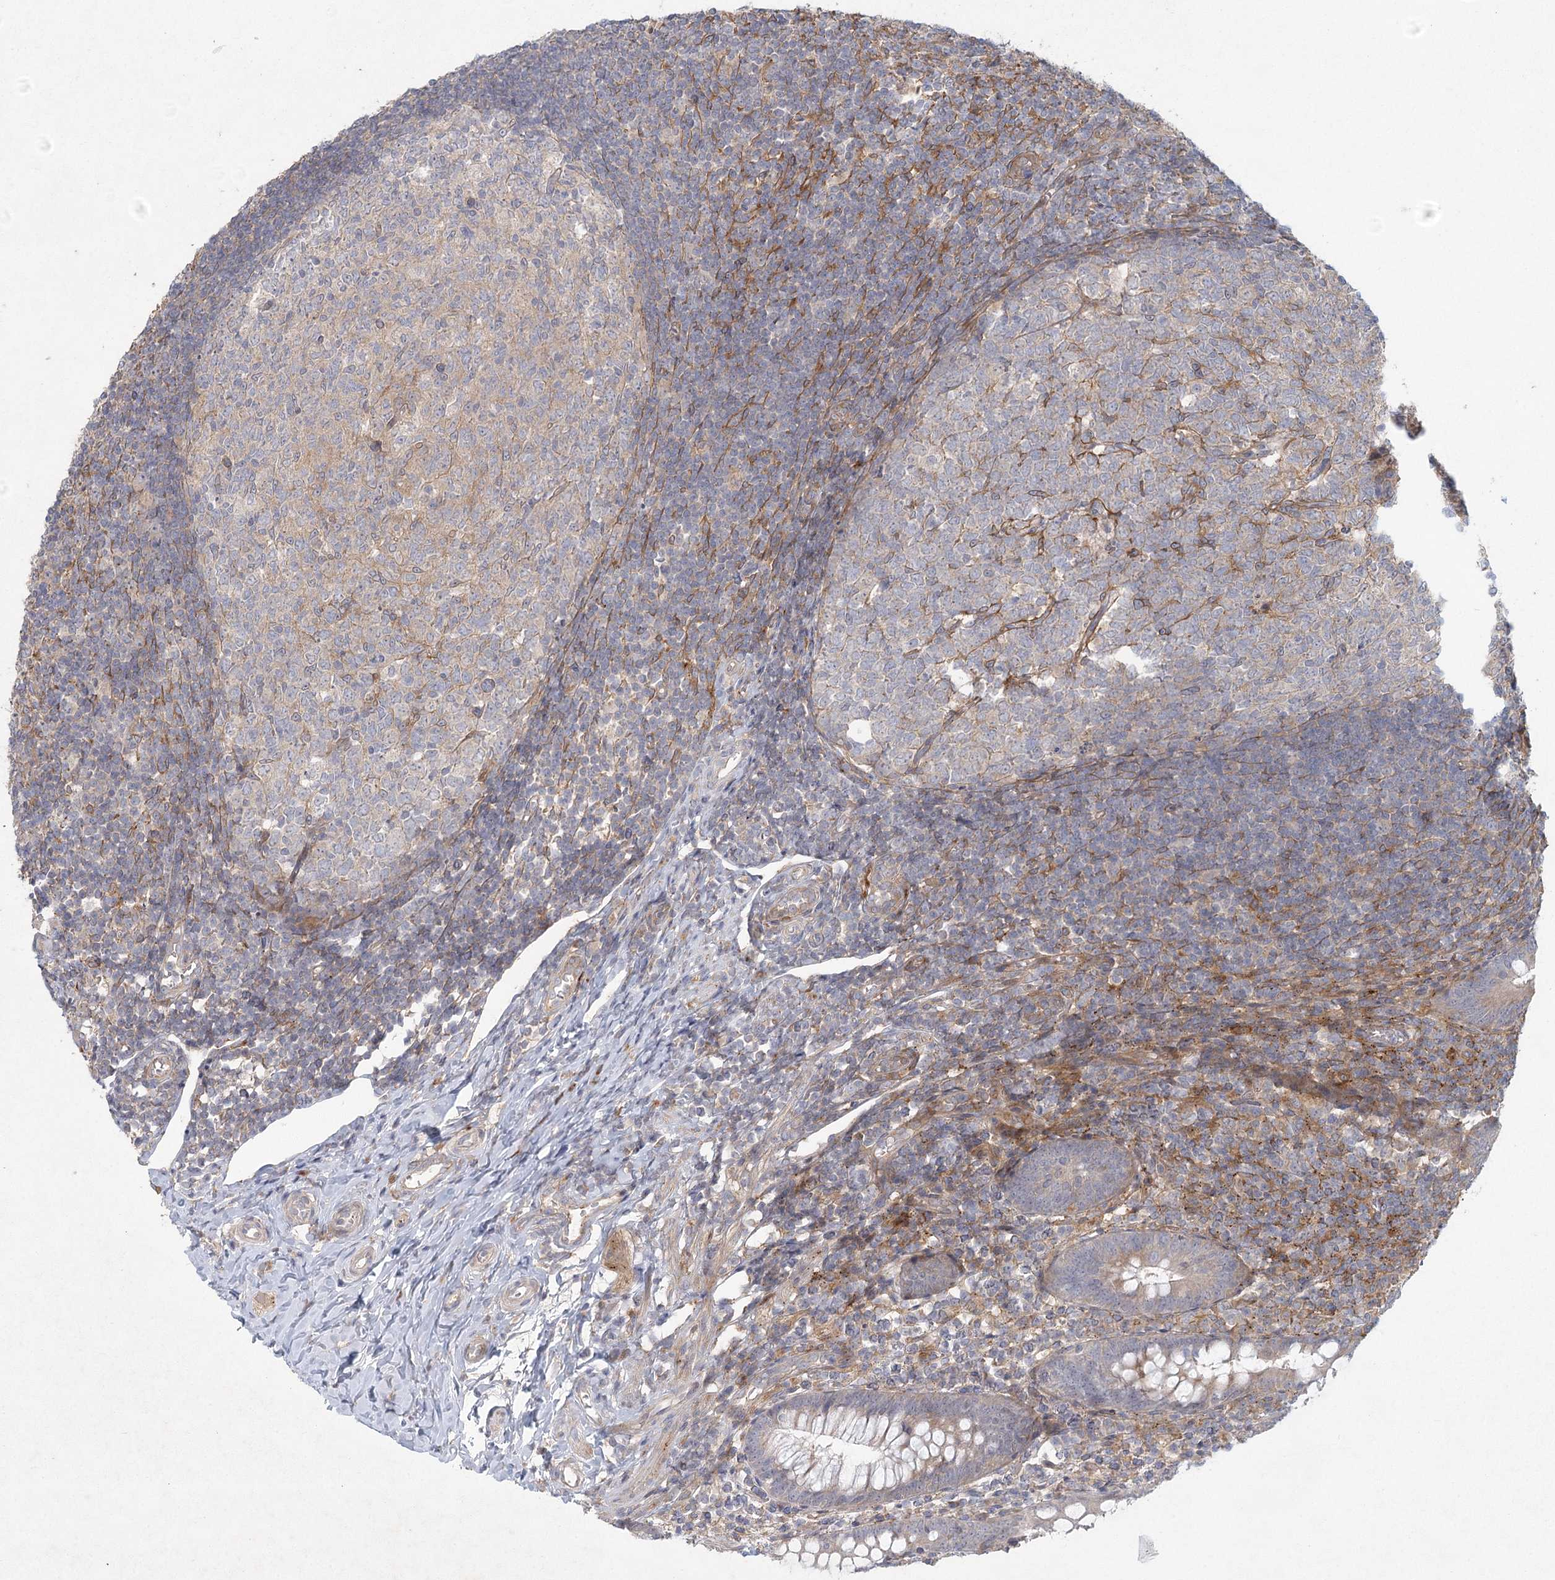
{"staining": {"intensity": "strong", "quantity": "<25%", "location": "cytoplasmic/membranous"}, "tissue": "appendix", "cell_type": "Glandular cells", "image_type": "normal", "snomed": [{"axis": "morphology", "description": "Normal tissue, NOS"}, {"axis": "topography", "description": "Appendix"}], "caption": "Immunohistochemical staining of unremarkable appendix reveals medium levels of strong cytoplasmic/membranous expression in approximately <25% of glandular cells.", "gene": "FAM110C", "patient": {"sex": "male", "age": 14}}